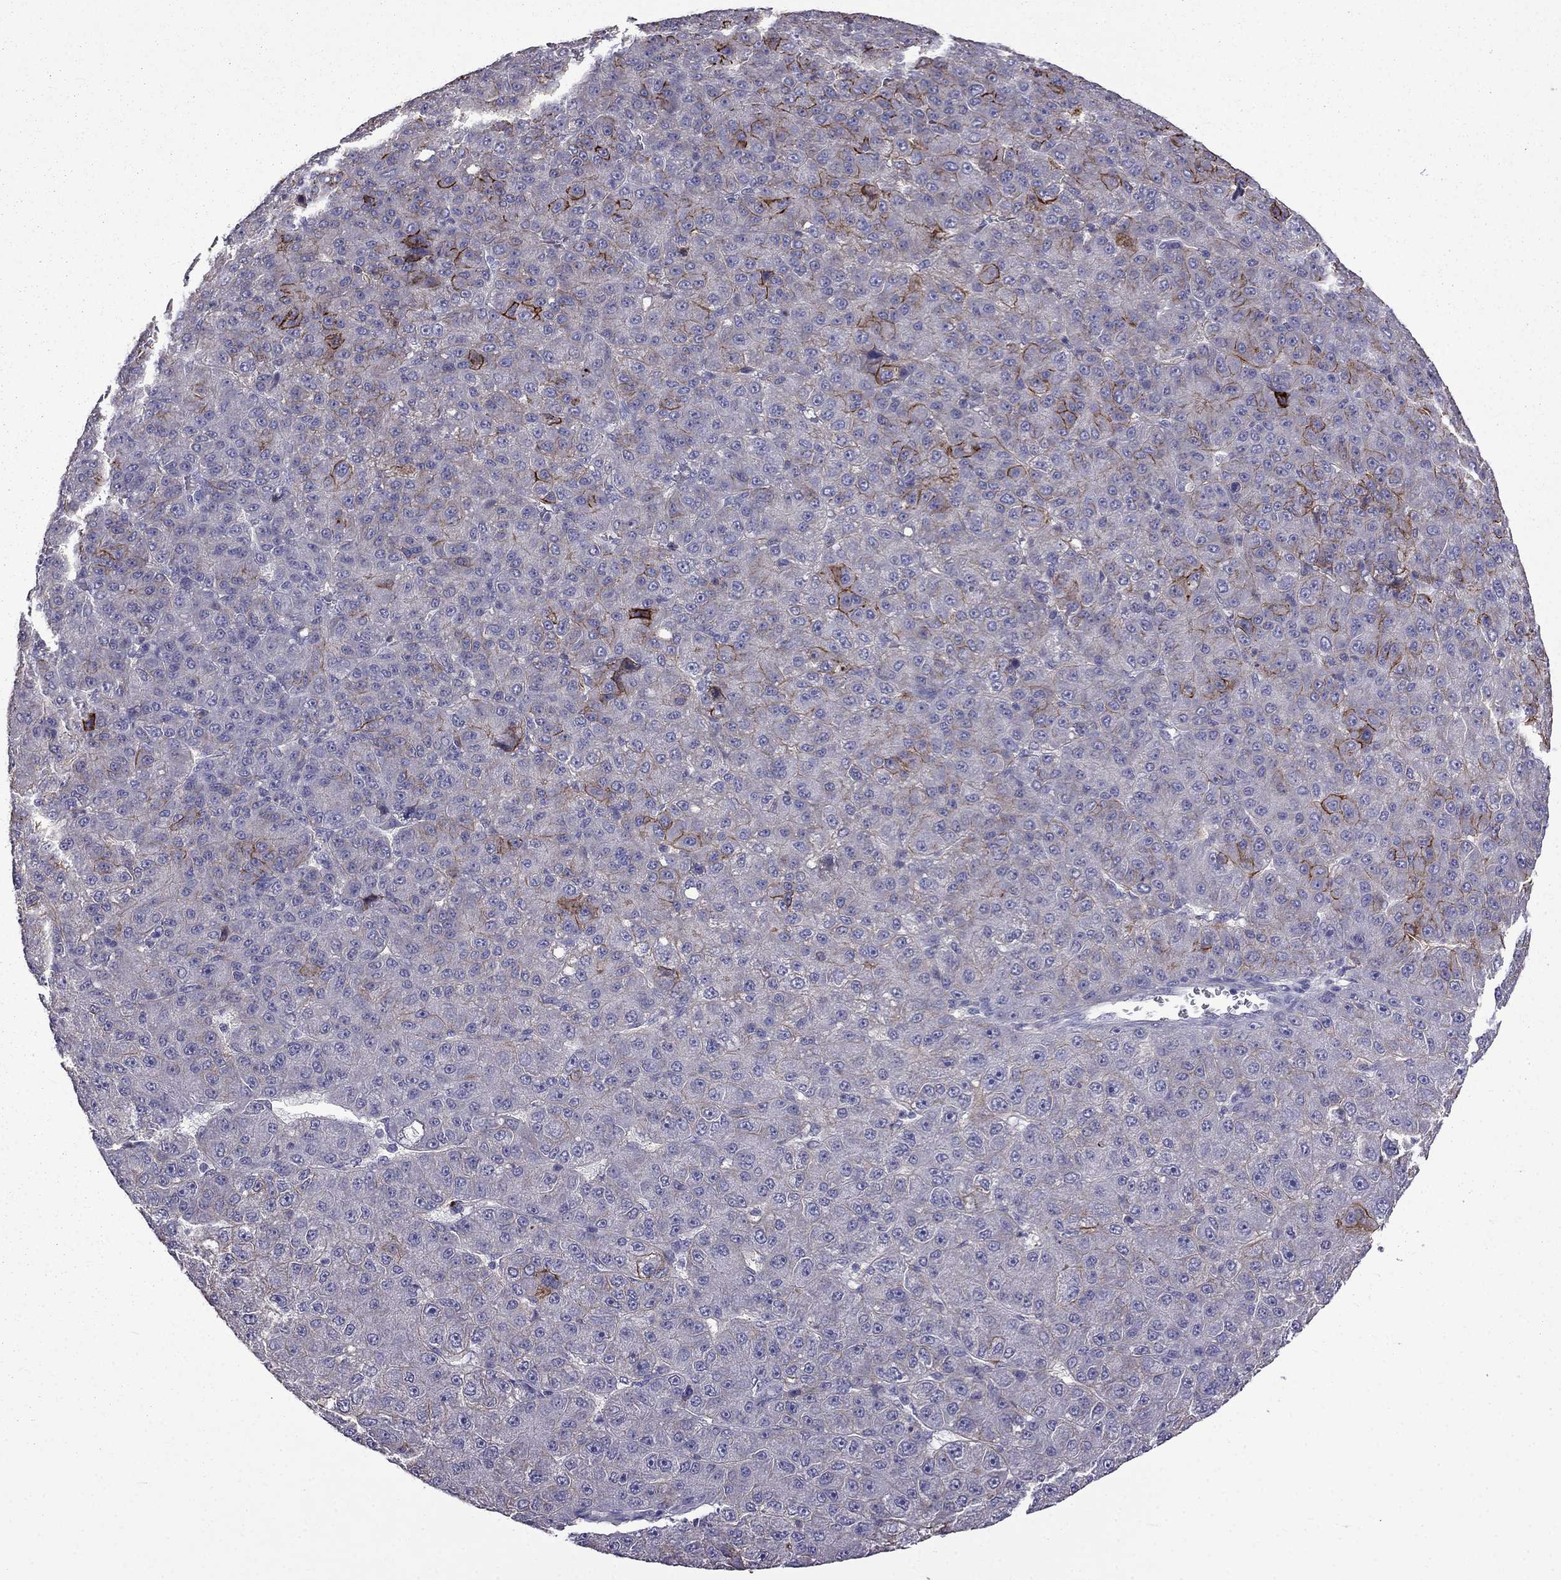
{"staining": {"intensity": "strong", "quantity": "<25%", "location": "cytoplasmic/membranous"}, "tissue": "liver cancer", "cell_type": "Tumor cells", "image_type": "cancer", "snomed": [{"axis": "morphology", "description": "Carcinoma, Hepatocellular, NOS"}, {"axis": "topography", "description": "Liver"}], "caption": "Immunohistochemistry photomicrograph of liver hepatocellular carcinoma stained for a protein (brown), which exhibits medium levels of strong cytoplasmic/membranous positivity in approximately <25% of tumor cells.", "gene": "AQP9", "patient": {"sex": "male", "age": 67}}